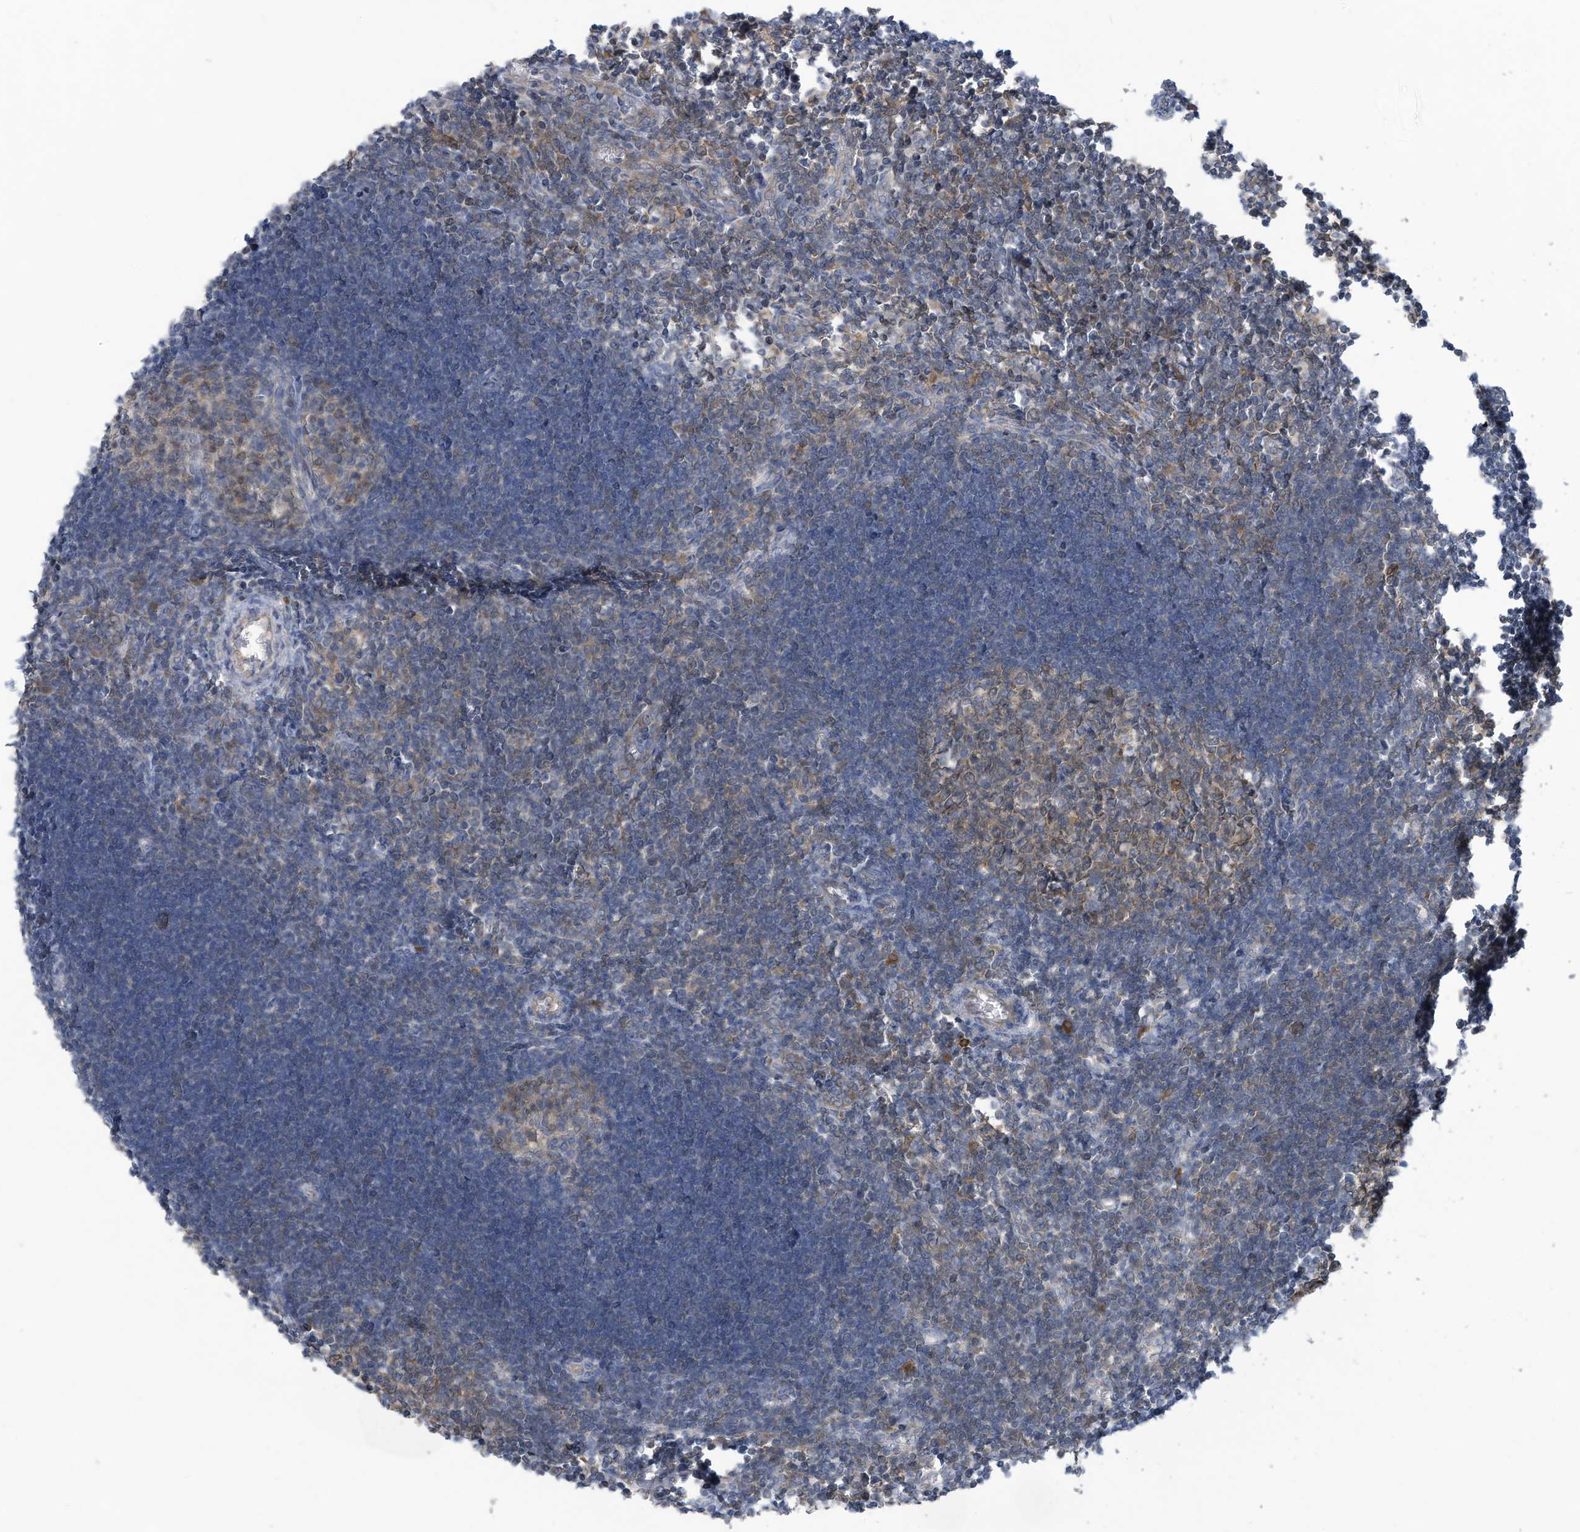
{"staining": {"intensity": "weak", "quantity": ">75%", "location": "cytoplasmic/membranous"}, "tissue": "lymph node", "cell_type": "Germinal center cells", "image_type": "normal", "snomed": [{"axis": "morphology", "description": "Normal tissue, NOS"}, {"axis": "morphology", "description": "Malignant melanoma, Metastatic site"}, {"axis": "topography", "description": "Lymph node"}], "caption": "Immunohistochemistry (IHC) histopathology image of benign lymph node: lymph node stained using immunohistochemistry (IHC) shows low levels of weak protein expression localized specifically in the cytoplasmic/membranous of germinal center cells, appearing as a cytoplasmic/membranous brown color.", "gene": "ADI1", "patient": {"sex": "male", "age": 41}}